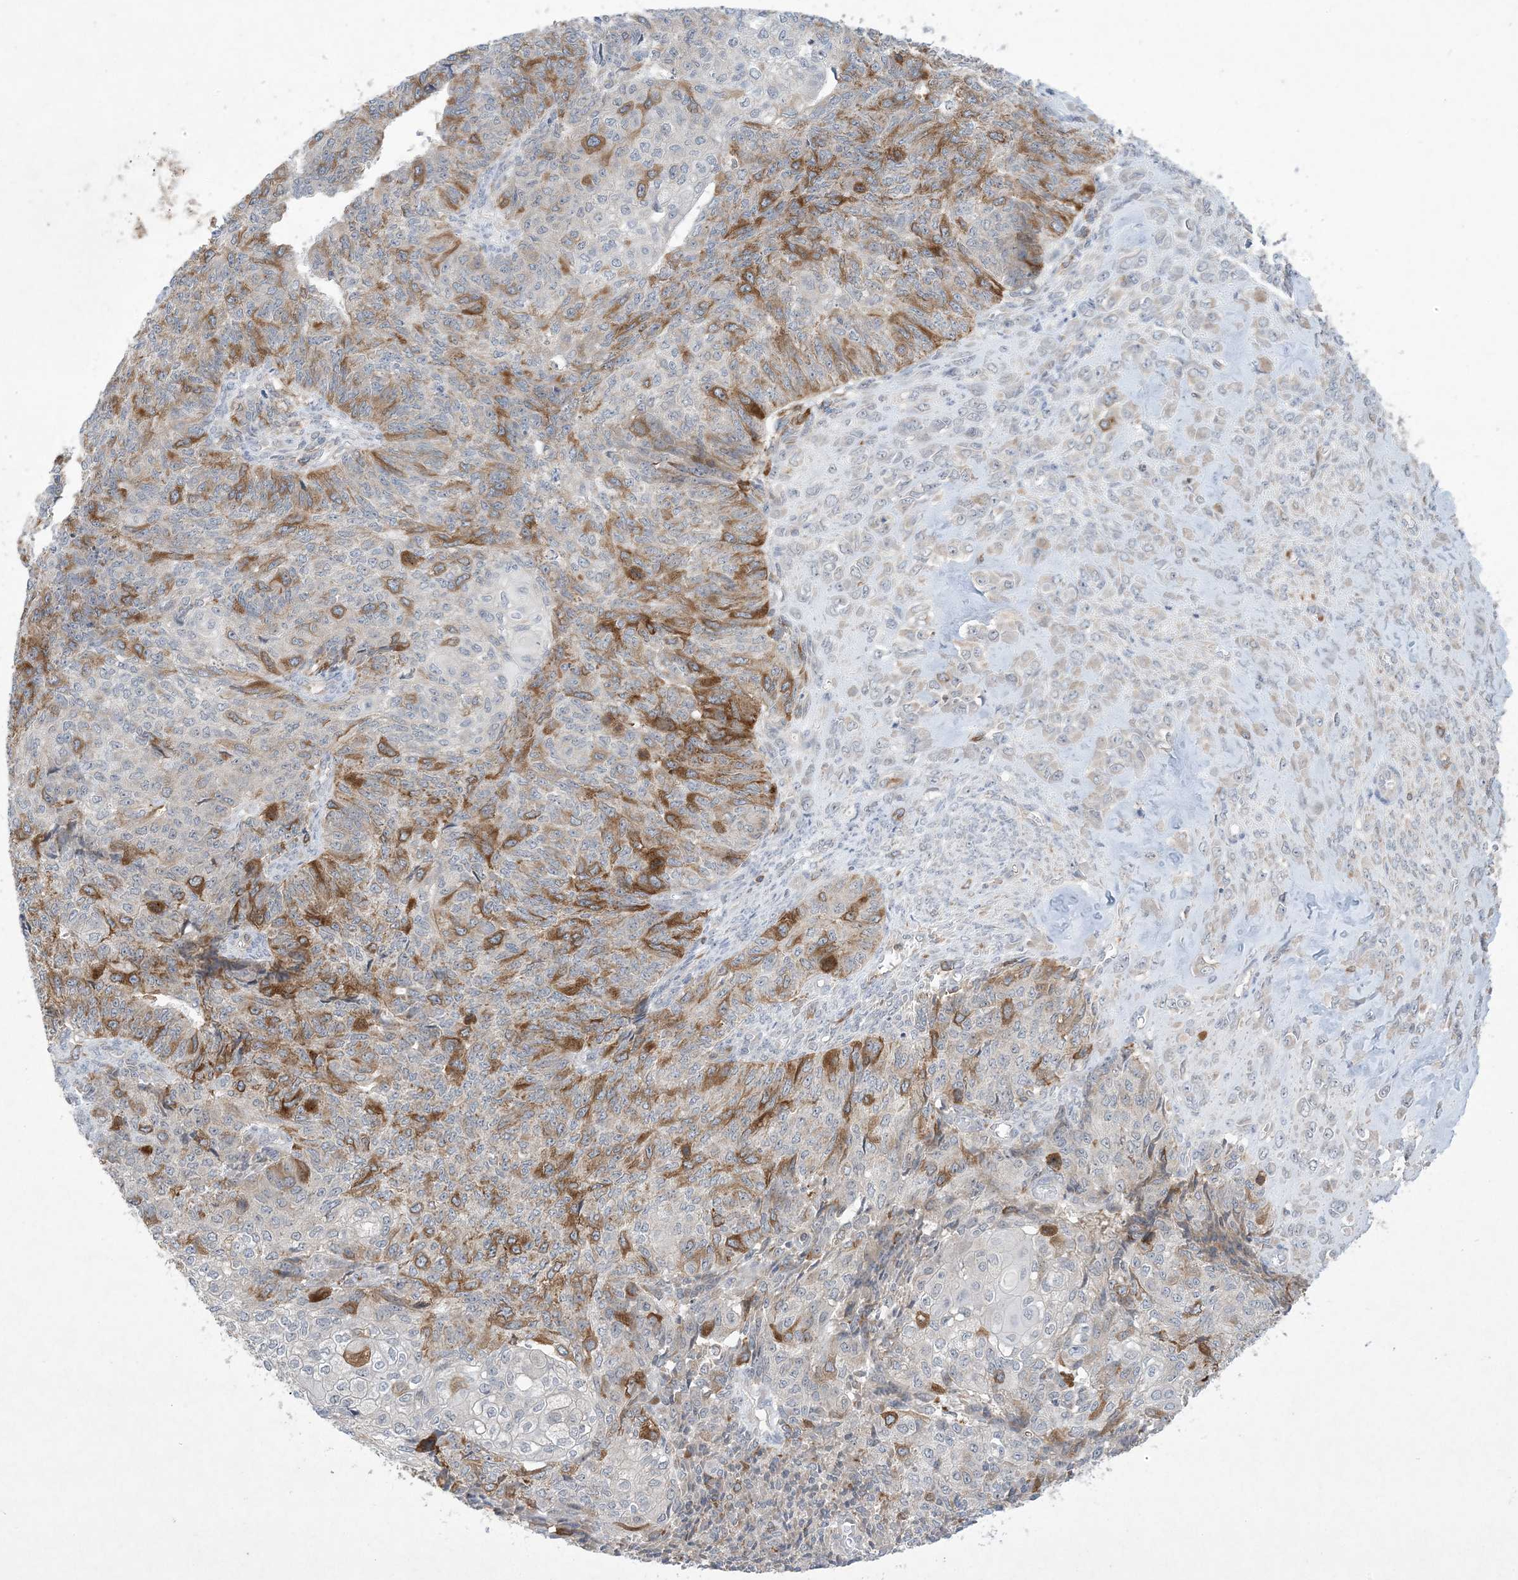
{"staining": {"intensity": "moderate", "quantity": "<25%", "location": "cytoplasmic/membranous"}, "tissue": "endometrial cancer", "cell_type": "Tumor cells", "image_type": "cancer", "snomed": [{"axis": "morphology", "description": "Adenocarcinoma, NOS"}, {"axis": "topography", "description": "Endometrium"}], "caption": "IHC image of neoplastic tissue: endometrial cancer (adenocarcinoma) stained using immunohistochemistry (IHC) reveals low levels of moderate protein expression localized specifically in the cytoplasmic/membranous of tumor cells, appearing as a cytoplasmic/membranous brown color.", "gene": "AOC1", "patient": {"sex": "female", "age": 32}}